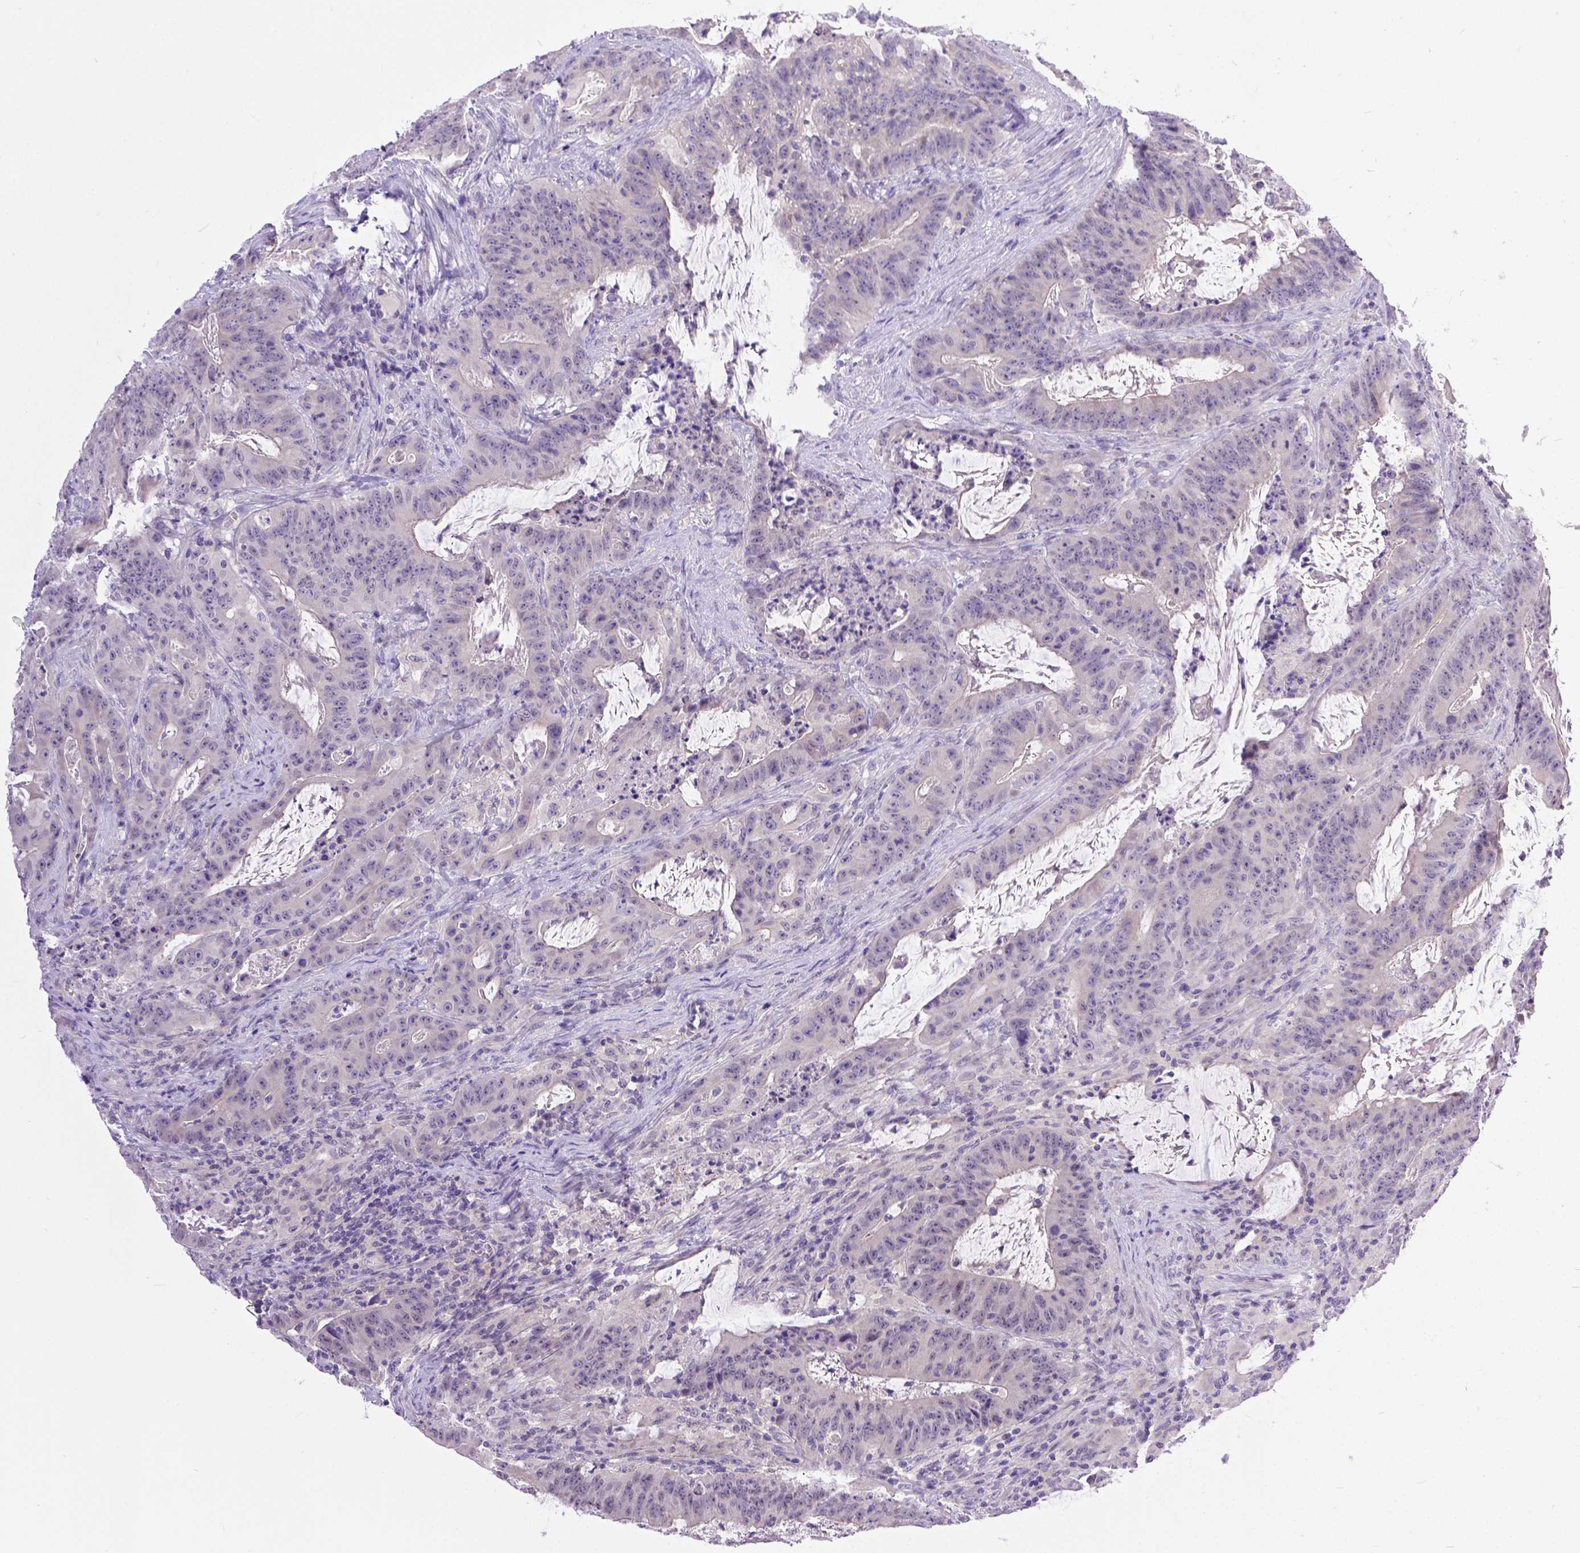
{"staining": {"intensity": "negative", "quantity": "none", "location": "none"}, "tissue": "colorectal cancer", "cell_type": "Tumor cells", "image_type": "cancer", "snomed": [{"axis": "morphology", "description": "Adenocarcinoma, NOS"}, {"axis": "topography", "description": "Colon"}], "caption": "The image demonstrates no significant expression in tumor cells of colorectal cancer.", "gene": "TTLL6", "patient": {"sex": "male", "age": 33}}